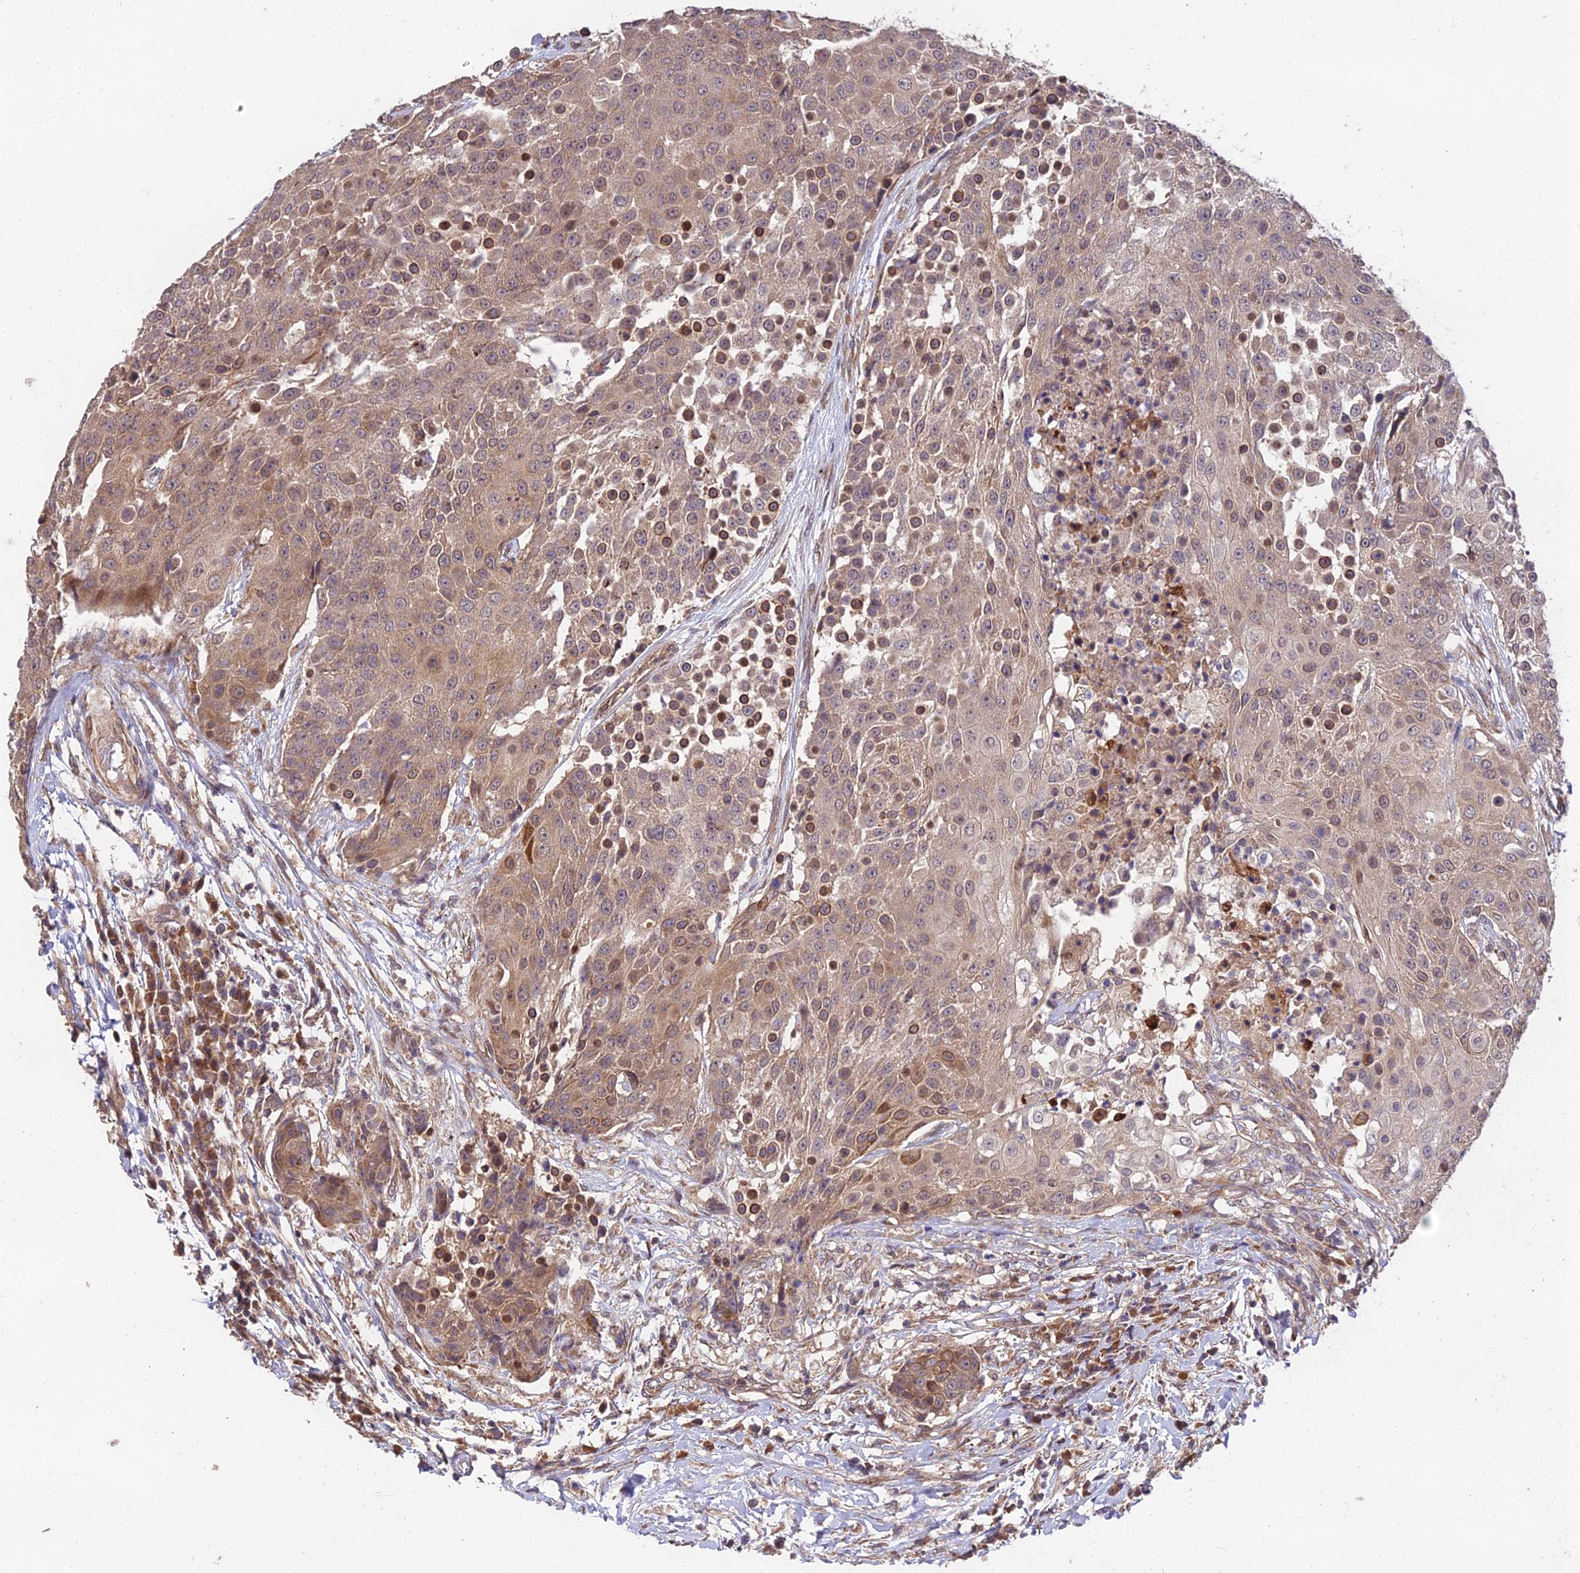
{"staining": {"intensity": "moderate", "quantity": "<25%", "location": "cytoplasmic/membranous,nuclear"}, "tissue": "urothelial cancer", "cell_type": "Tumor cells", "image_type": "cancer", "snomed": [{"axis": "morphology", "description": "Urothelial carcinoma, High grade"}, {"axis": "topography", "description": "Urinary bladder"}], "caption": "Immunohistochemistry (IHC) image of neoplastic tissue: human urothelial cancer stained using immunohistochemistry reveals low levels of moderate protein expression localized specifically in the cytoplasmic/membranous and nuclear of tumor cells, appearing as a cytoplasmic/membranous and nuclear brown color.", "gene": "MKKS", "patient": {"sex": "female", "age": 63}}